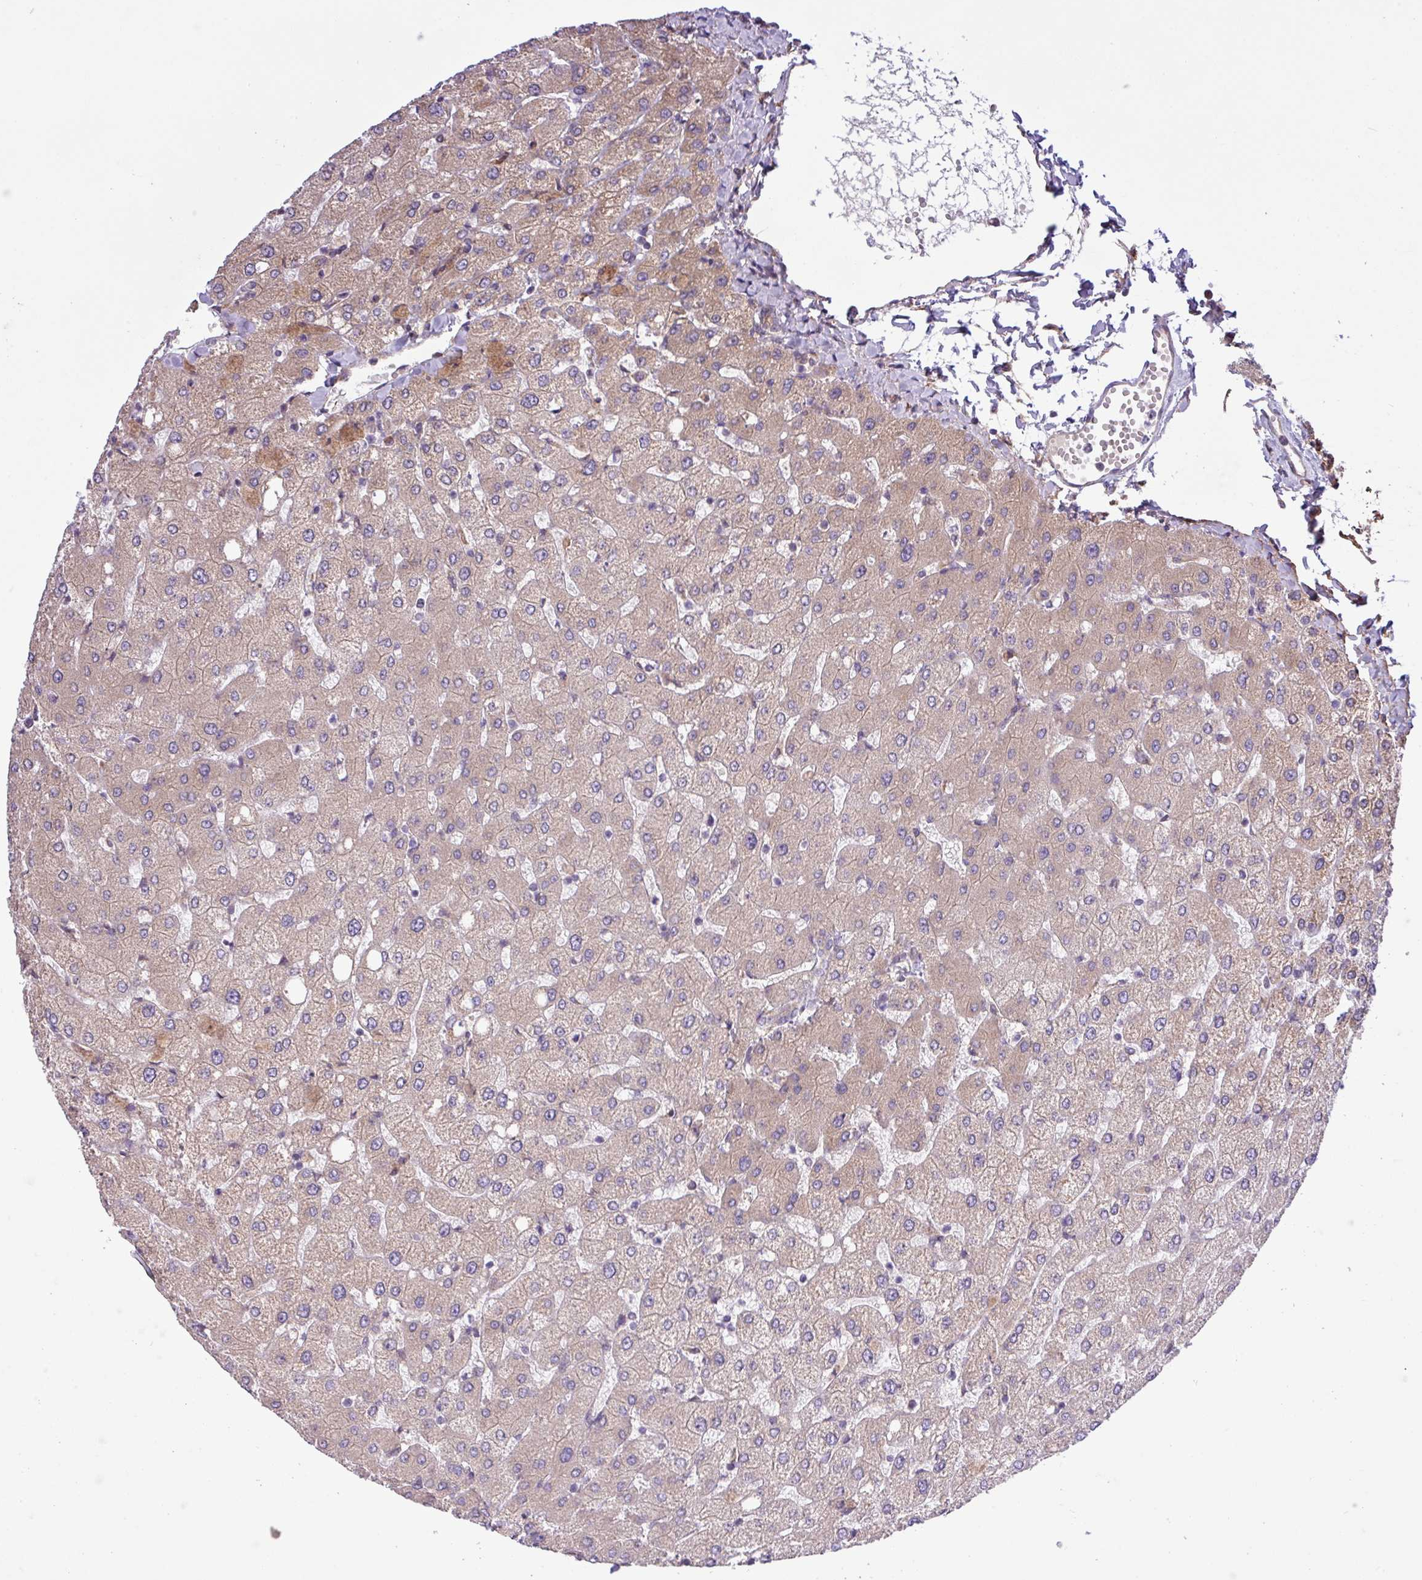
{"staining": {"intensity": "negative", "quantity": "none", "location": "none"}, "tissue": "liver", "cell_type": "Cholangiocytes", "image_type": "normal", "snomed": [{"axis": "morphology", "description": "Normal tissue, NOS"}, {"axis": "topography", "description": "Liver"}], "caption": "IHC photomicrograph of normal human liver stained for a protein (brown), which demonstrates no staining in cholangiocytes.", "gene": "MEGF6", "patient": {"sex": "female", "age": 54}}